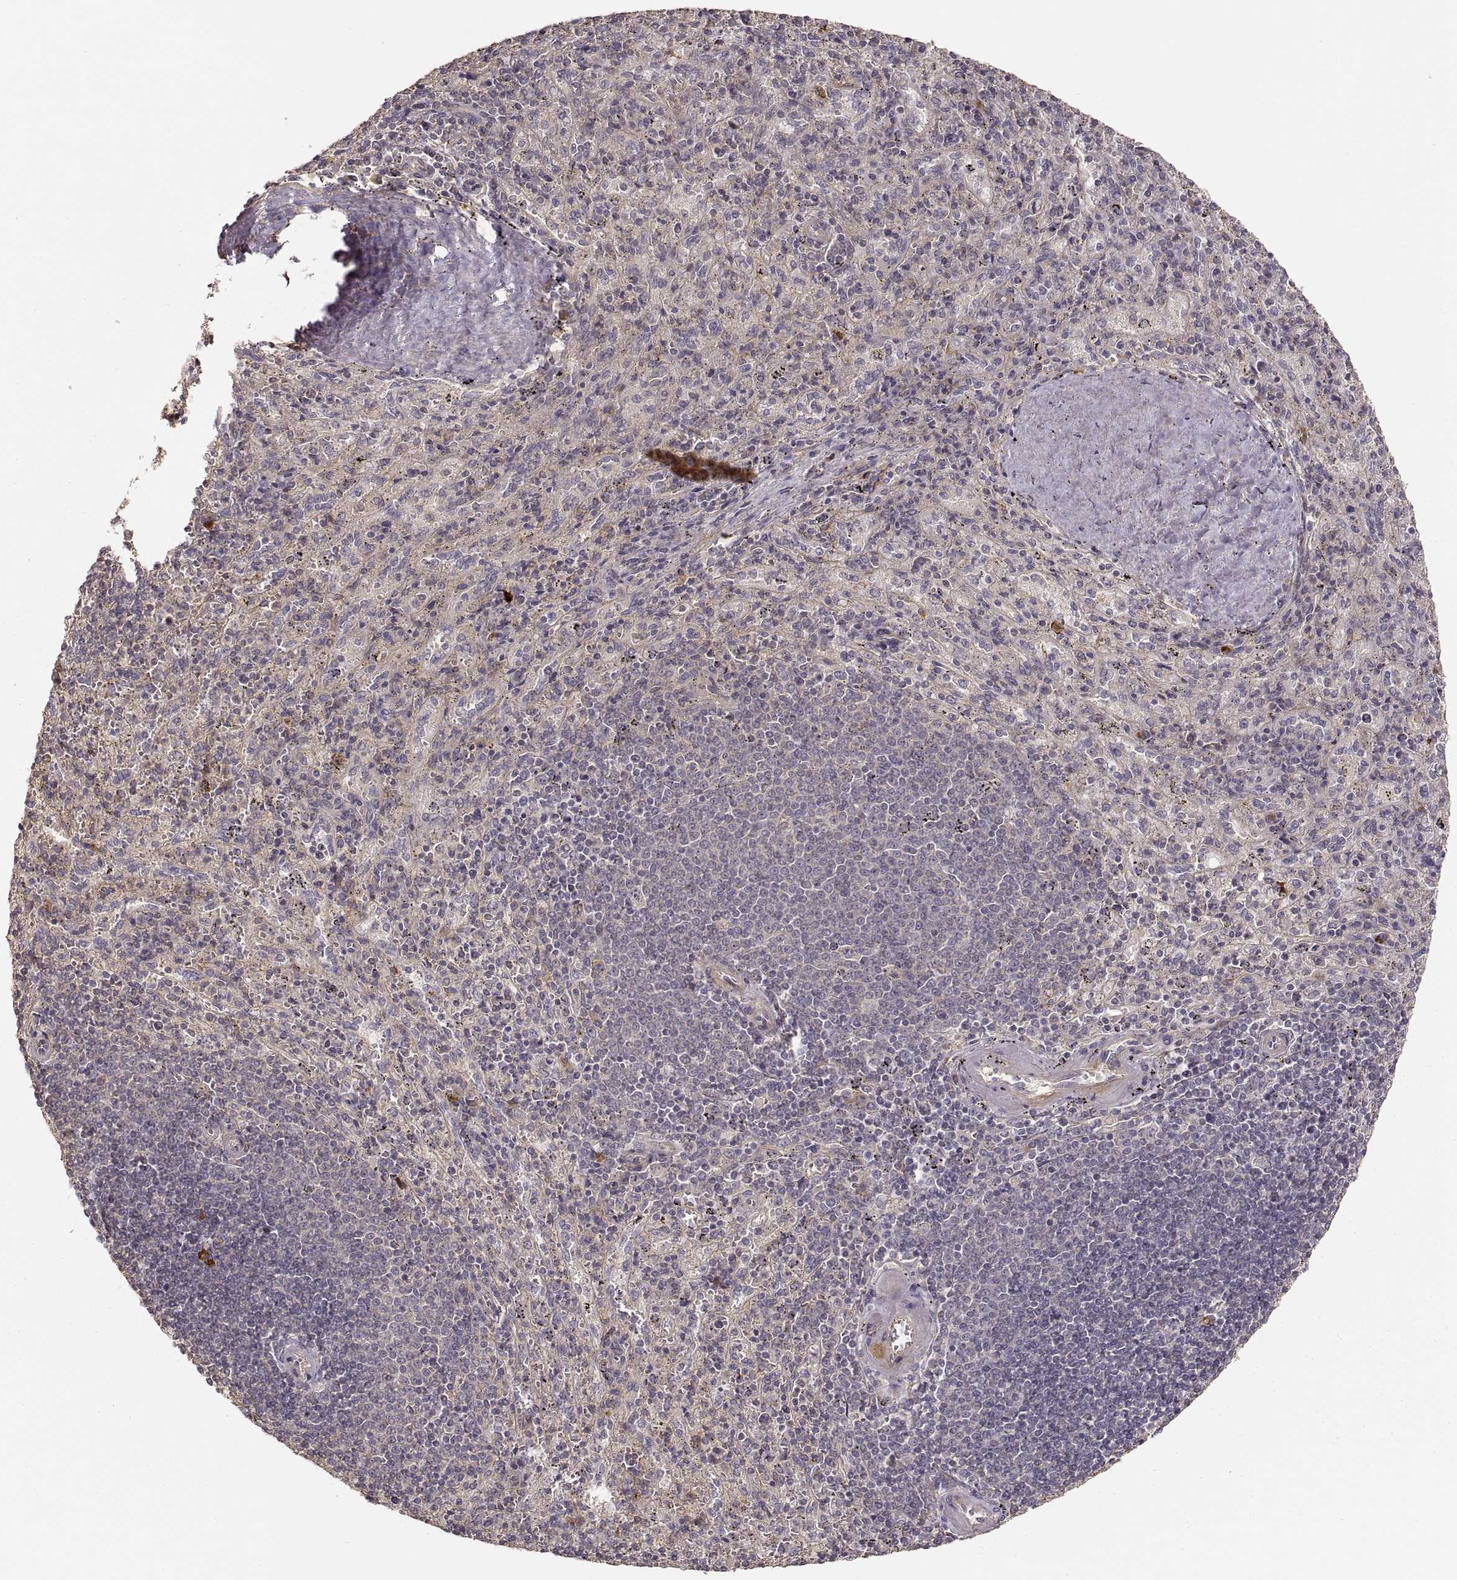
{"staining": {"intensity": "negative", "quantity": "none", "location": "none"}, "tissue": "spleen", "cell_type": "Cells in red pulp", "image_type": "normal", "snomed": [{"axis": "morphology", "description": "Normal tissue, NOS"}, {"axis": "topography", "description": "Spleen"}], "caption": "A high-resolution histopathology image shows immunohistochemistry staining of unremarkable spleen, which demonstrates no significant expression in cells in red pulp.", "gene": "LAMA4", "patient": {"sex": "male", "age": 57}}